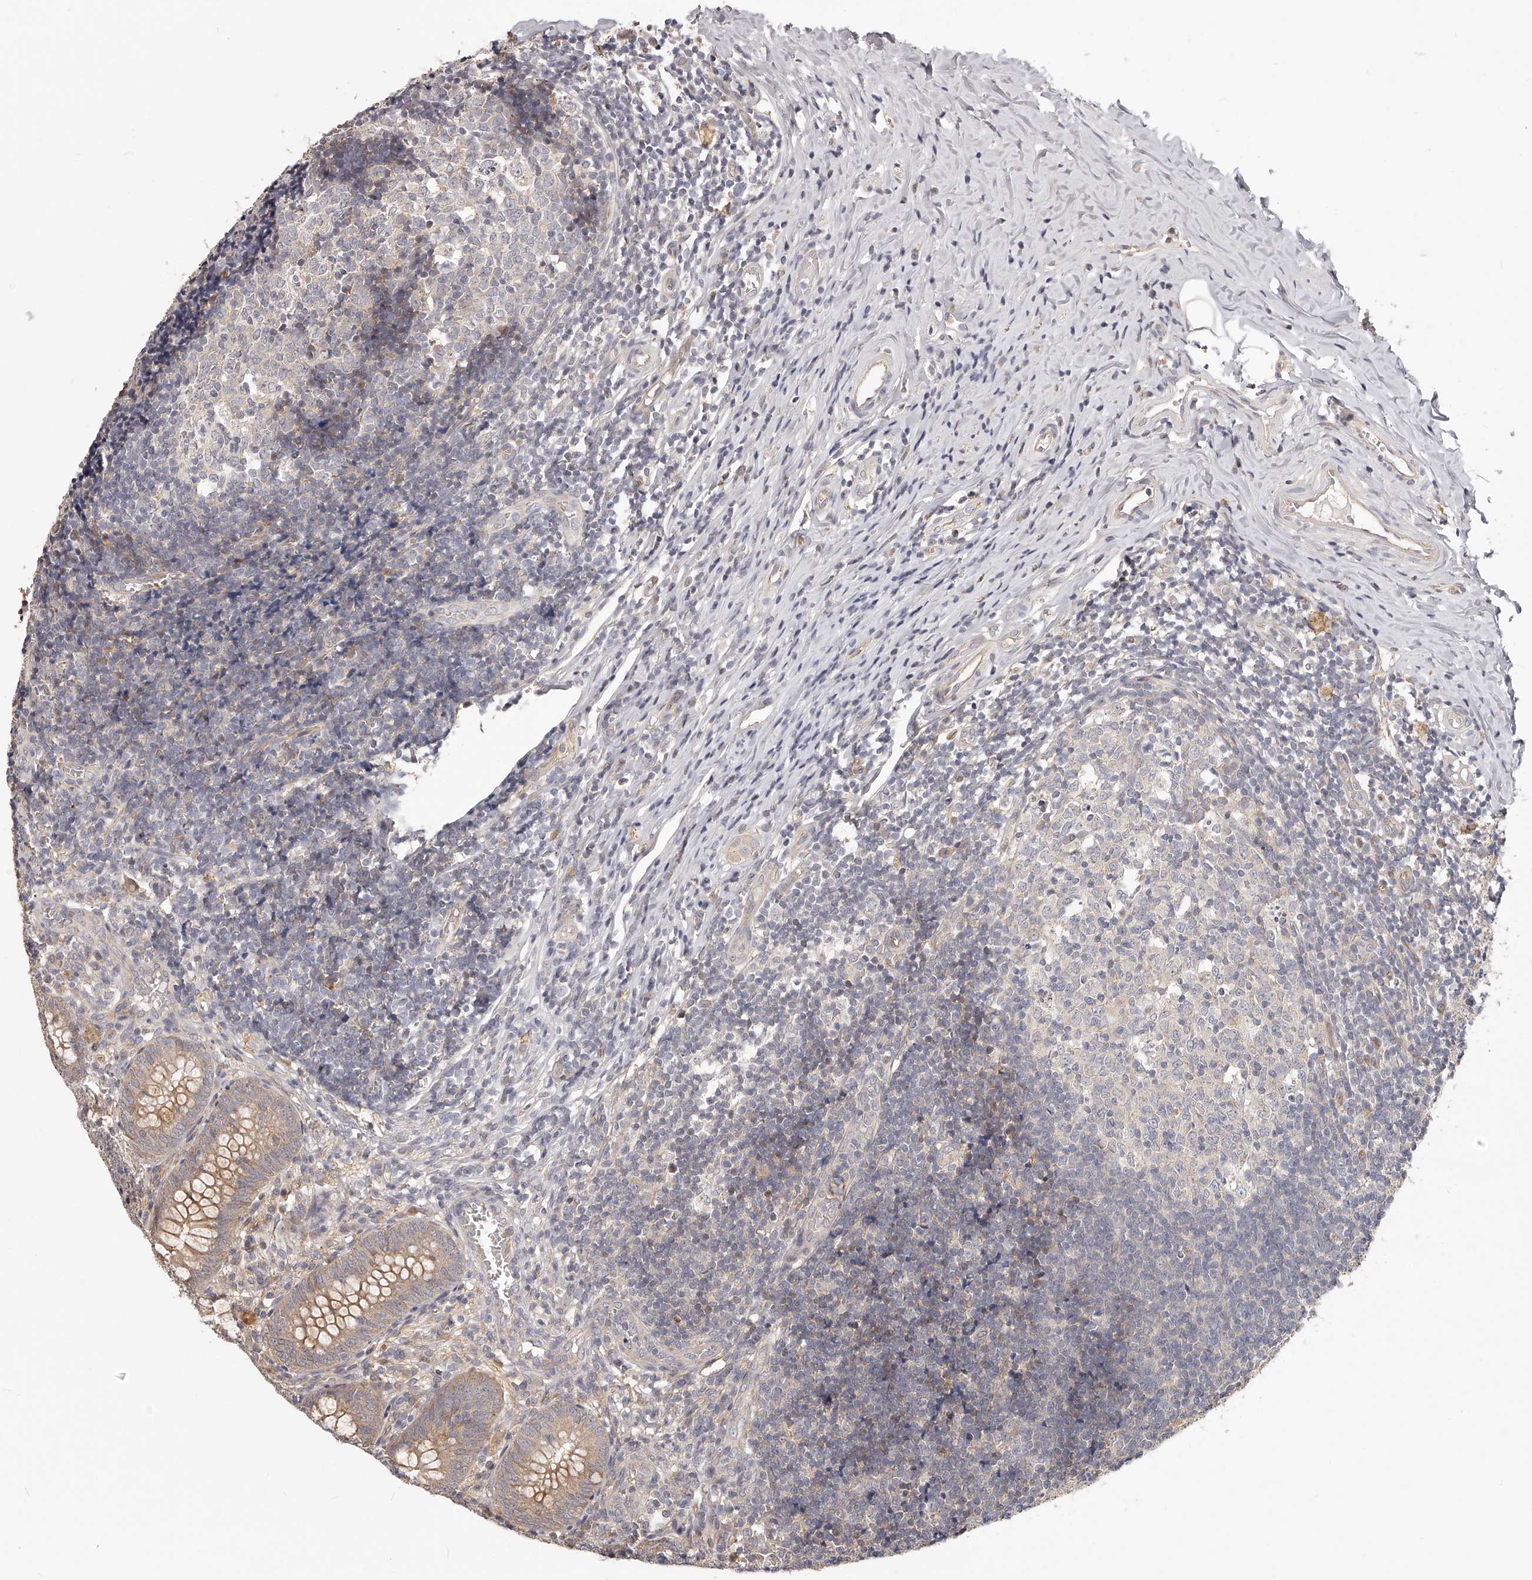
{"staining": {"intensity": "moderate", "quantity": ">75%", "location": "cytoplasmic/membranous"}, "tissue": "appendix", "cell_type": "Glandular cells", "image_type": "normal", "snomed": [{"axis": "morphology", "description": "Normal tissue, NOS"}, {"axis": "topography", "description": "Appendix"}], "caption": "IHC (DAB) staining of benign human appendix exhibits moderate cytoplasmic/membranous protein expression in about >75% of glandular cells. (IHC, brightfield microscopy, high magnification).", "gene": "ZNF582", "patient": {"sex": "male", "age": 8}}